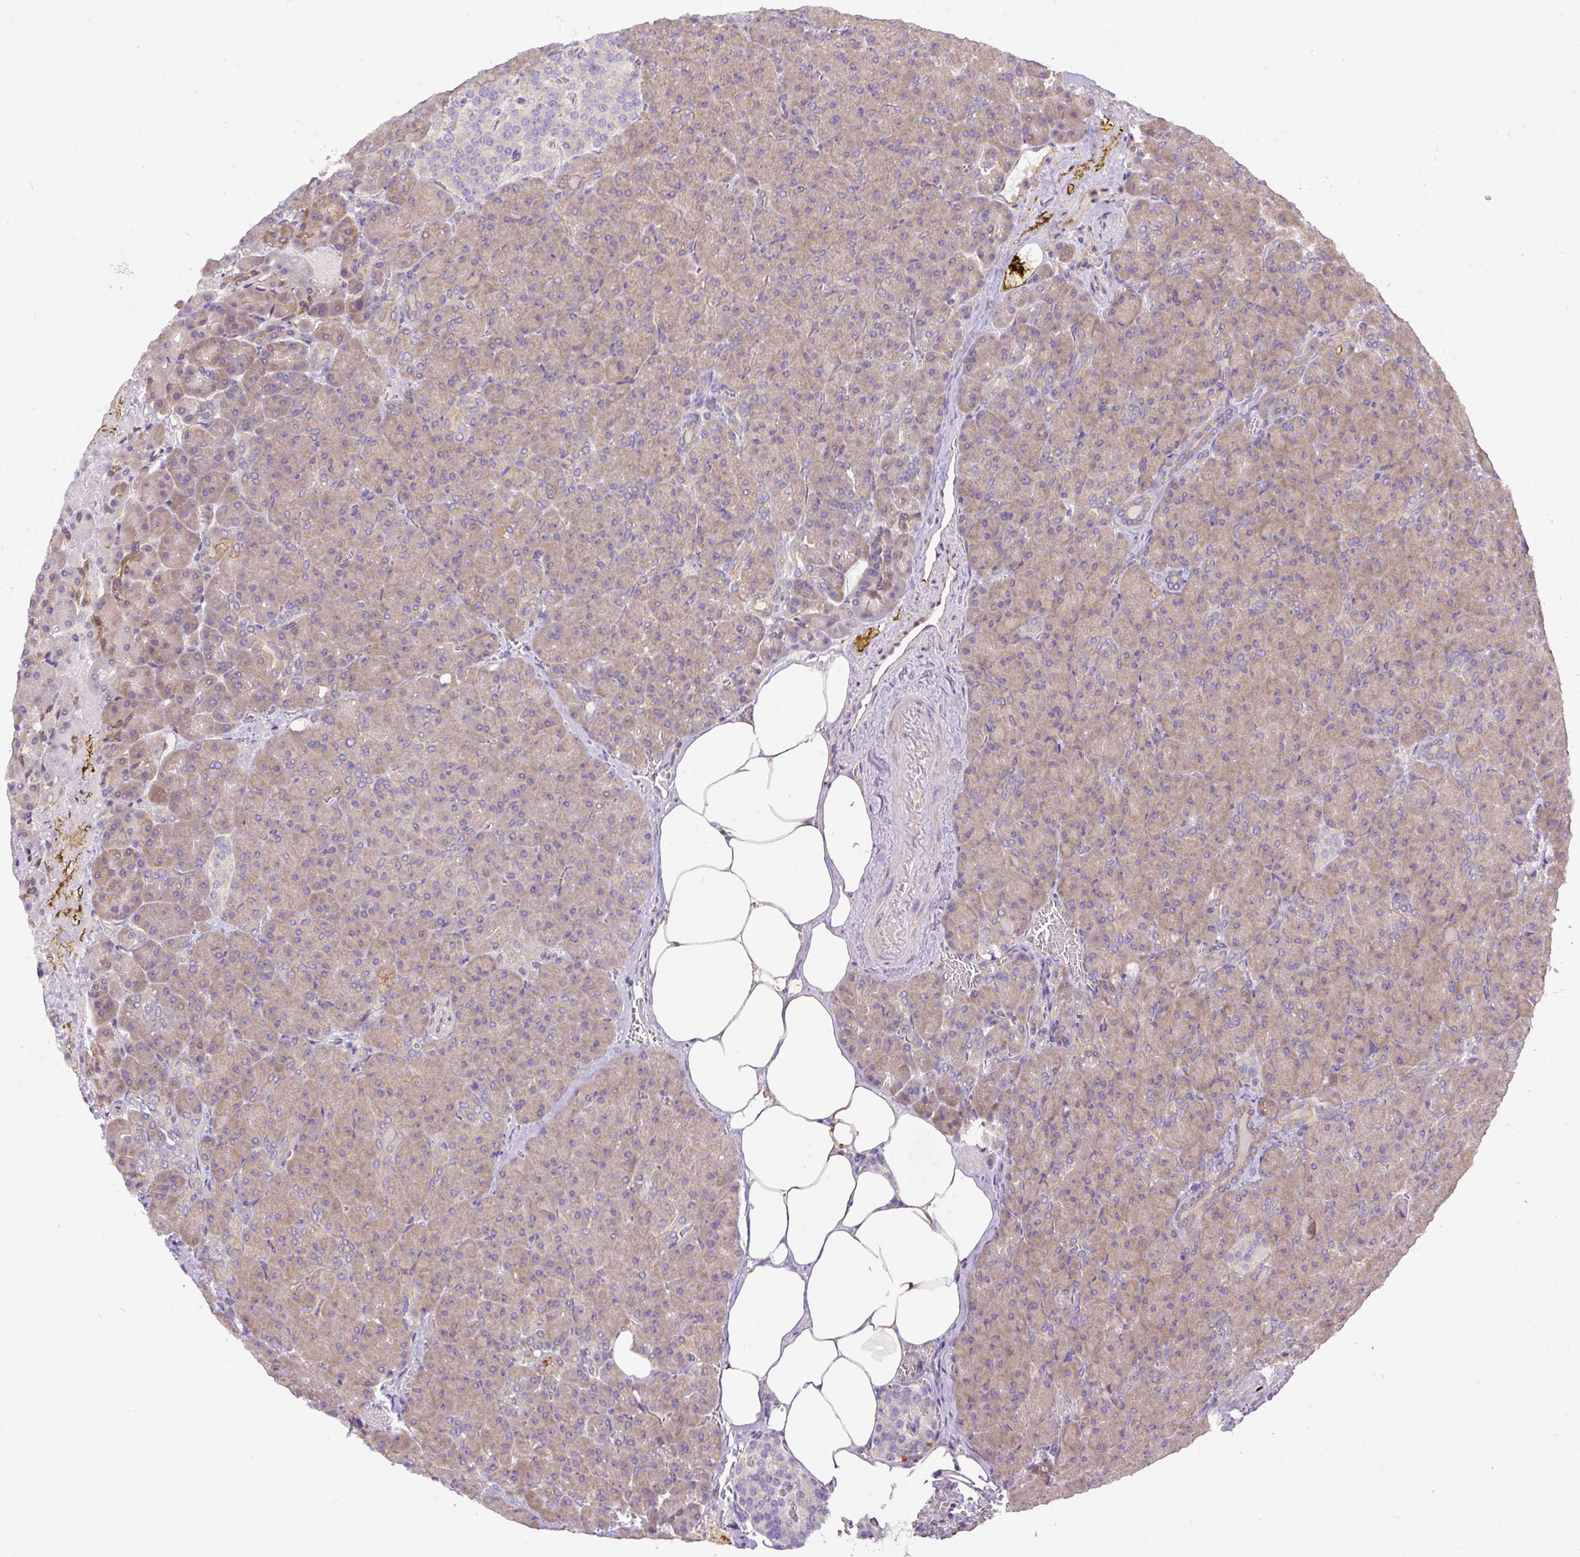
{"staining": {"intensity": "moderate", "quantity": "25%-75%", "location": "cytoplasmic/membranous"}, "tissue": "pancreas", "cell_type": "Exocrine glandular cells", "image_type": "normal", "snomed": [{"axis": "morphology", "description": "Normal tissue, NOS"}, {"axis": "topography", "description": "Pancreas"}], "caption": "Immunohistochemistry (IHC) micrograph of unremarkable pancreas: human pancreas stained using IHC displays medium levels of moderate protein expression localized specifically in the cytoplasmic/membranous of exocrine glandular cells, appearing as a cytoplasmic/membranous brown color.", "gene": "DAPK1", "patient": {"sex": "female", "age": 74}}